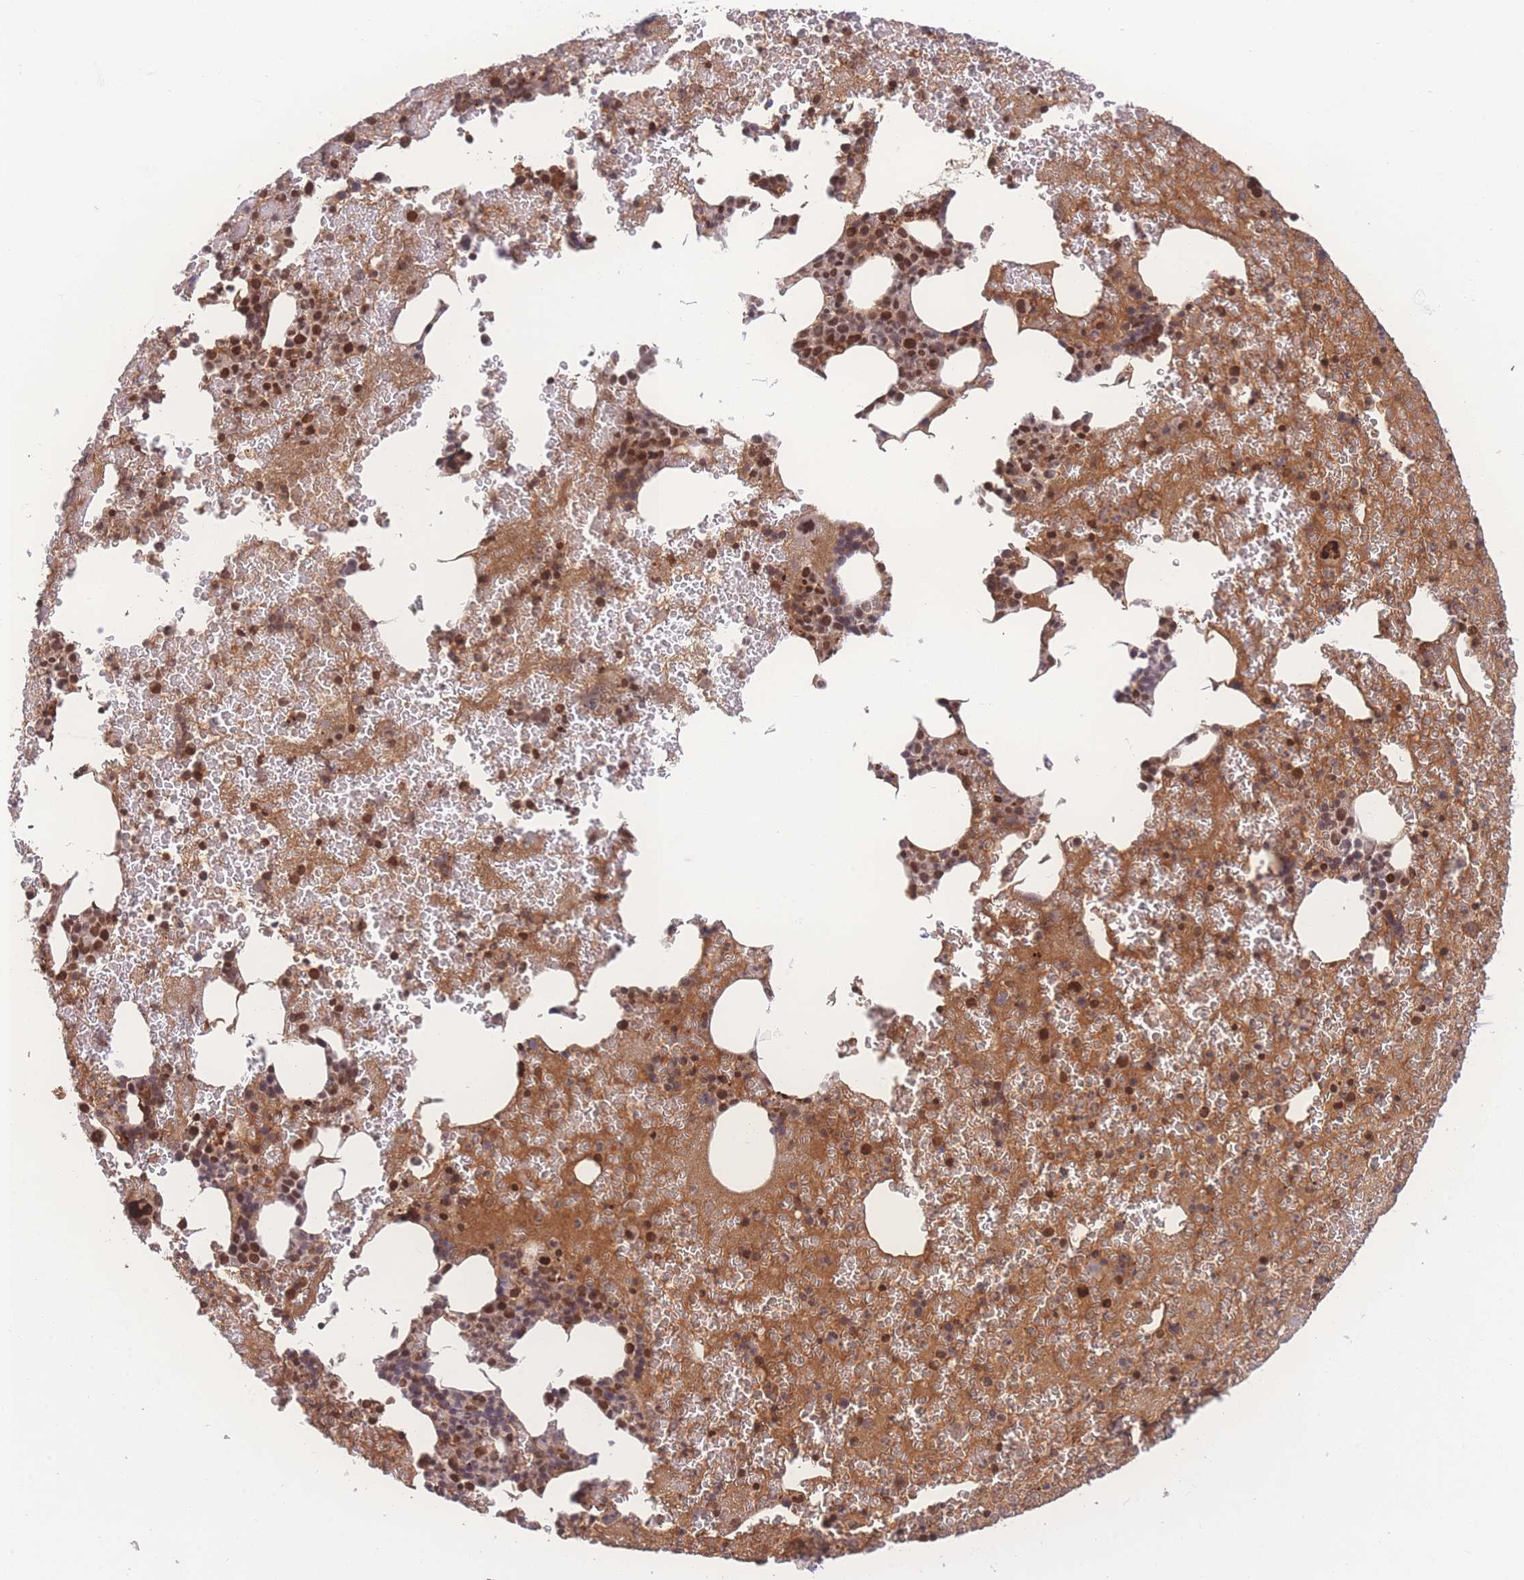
{"staining": {"intensity": "strong", "quantity": "25%-75%", "location": "nuclear"}, "tissue": "bone marrow", "cell_type": "Hematopoietic cells", "image_type": "normal", "snomed": [{"axis": "morphology", "description": "Normal tissue, NOS"}, {"axis": "topography", "description": "Bone marrow"}], "caption": "Hematopoietic cells demonstrate strong nuclear expression in approximately 25%-75% of cells in normal bone marrow. (brown staining indicates protein expression, while blue staining denotes nuclei).", "gene": "RAVER1", "patient": {"sex": "male", "age": 26}}